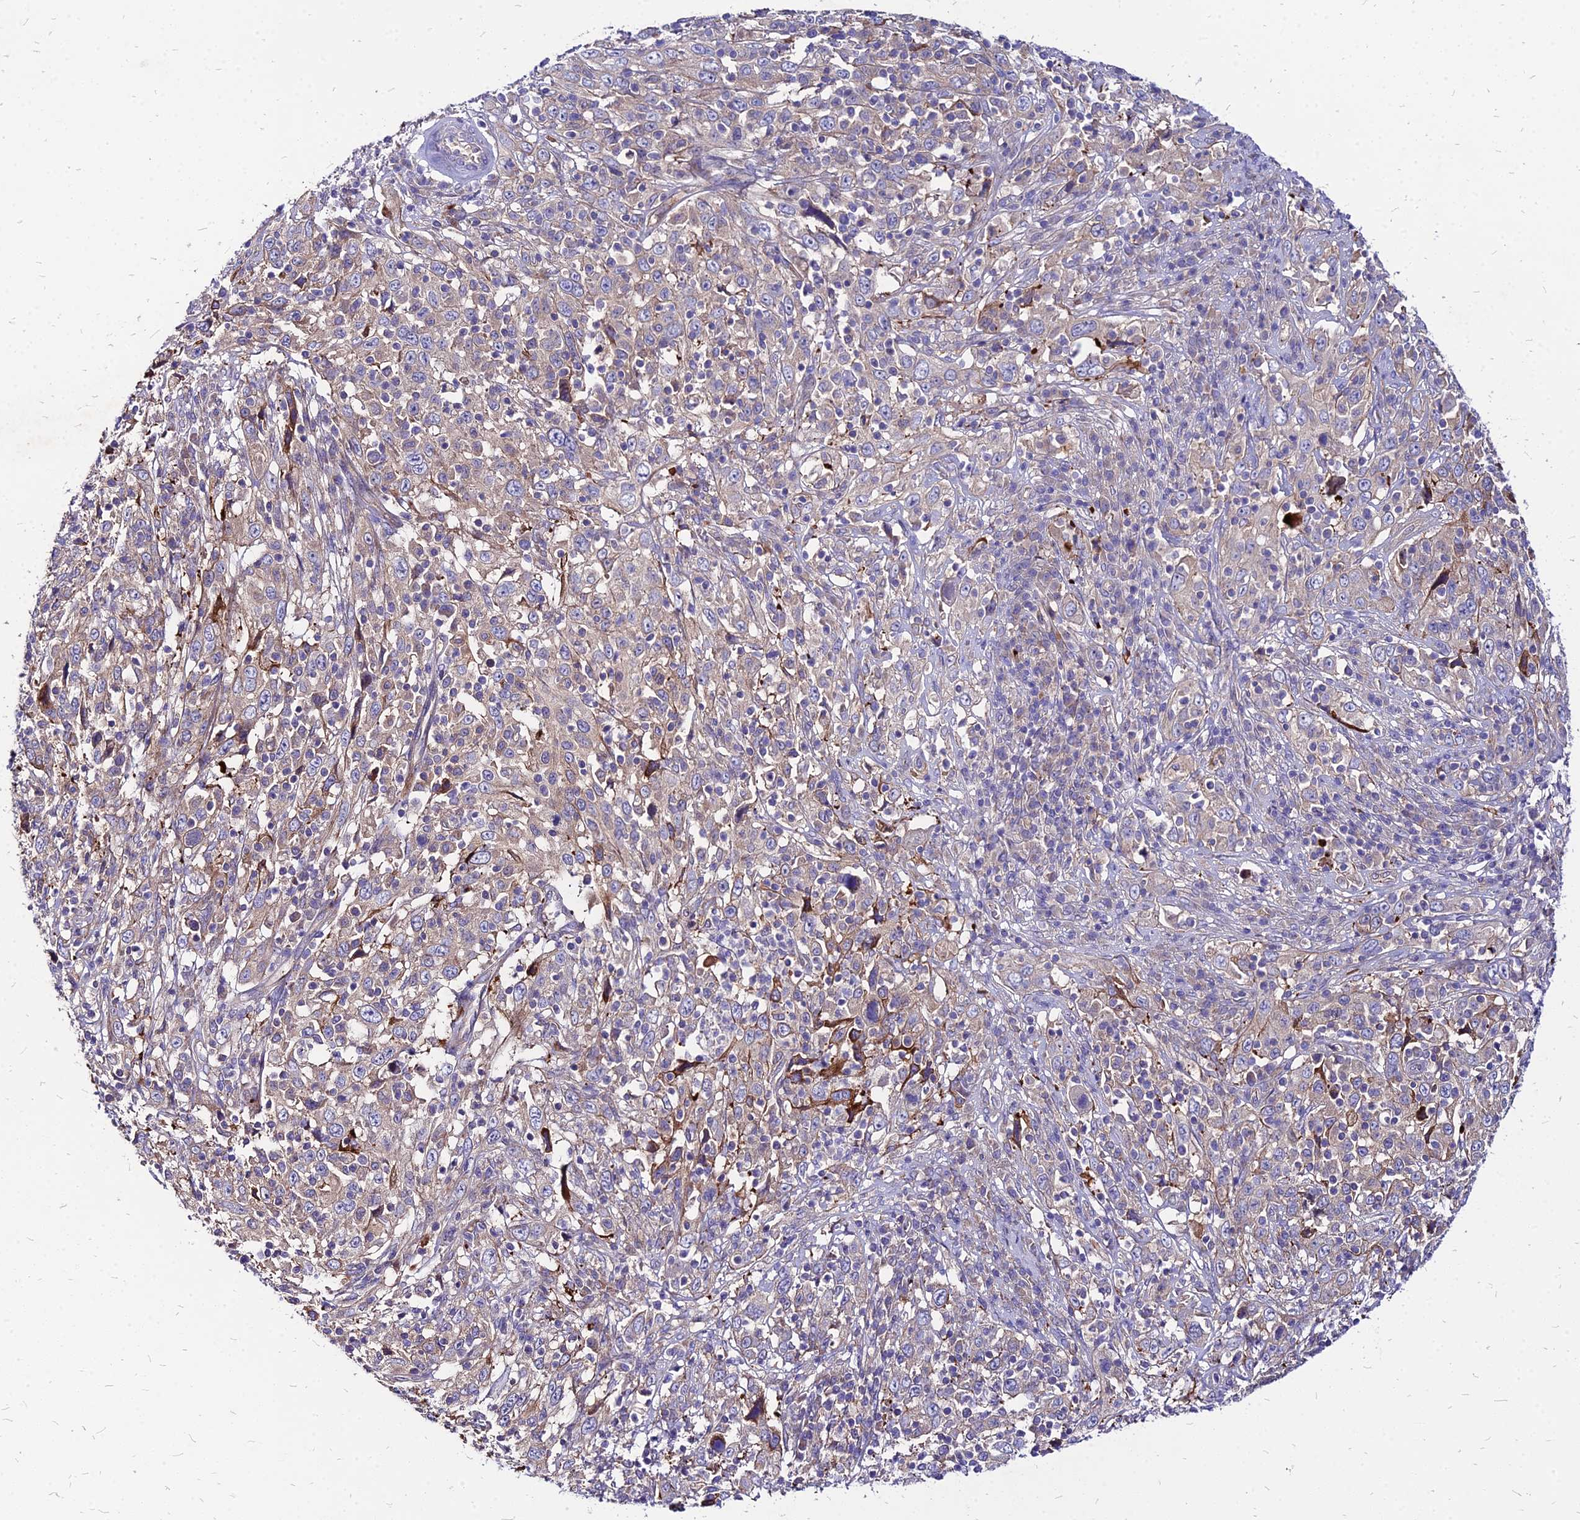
{"staining": {"intensity": "moderate", "quantity": "<25%", "location": "cytoplasmic/membranous"}, "tissue": "cervical cancer", "cell_type": "Tumor cells", "image_type": "cancer", "snomed": [{"axis": "morphology", "description": "Squamous cell carcinoma, NOS"}, {"axis": "topography", "description": "Cervix"}], "caption": "The immunohistochemical stain highlights moderate cytoplasmic/membranous positivity in tumor cells of cervical squamous cell carcinoma tissue.", "gene": "COMMD10", "patient": {"sex": "female", "age": 46}}